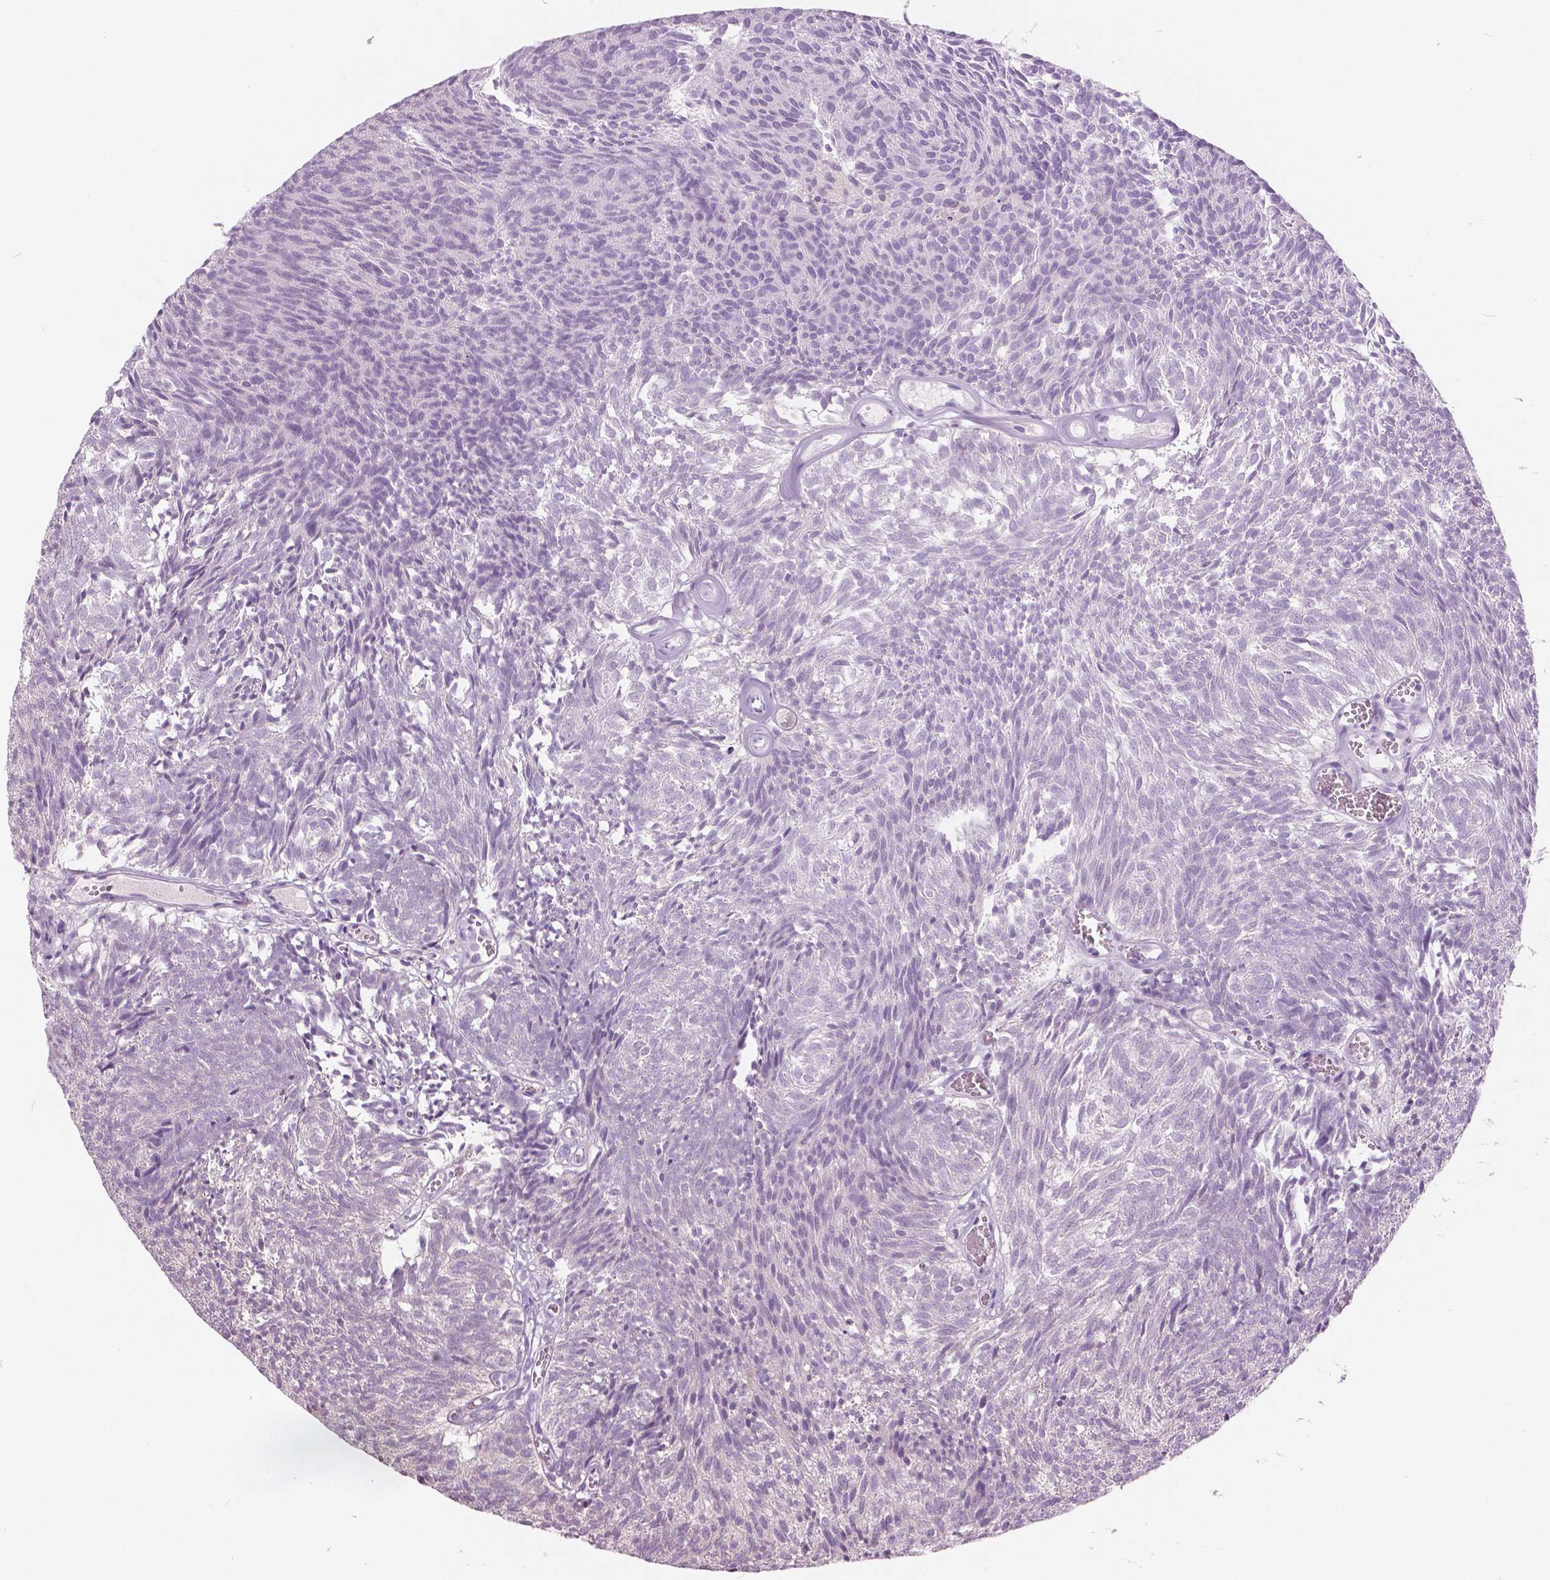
{"staining": {"intensity": "negative", "quantity": "none", "location": "none"}, "tissue": "urothelial cancer", "cell_type": "Tumor cells", "image_type": "cancer", "snomed": [{"axis": "morphology", "description": "Urothelial carcinoma, Low grade"}, {"axis": "topography", "description": "Urinary bladder"}], "caption": "This is a micrograph of immunohistochemistry staining of urothelial cancer, which shows no positivity in tumor cells.", "gene": "GALM", "patient": {"sex": "male", "age": 77}}